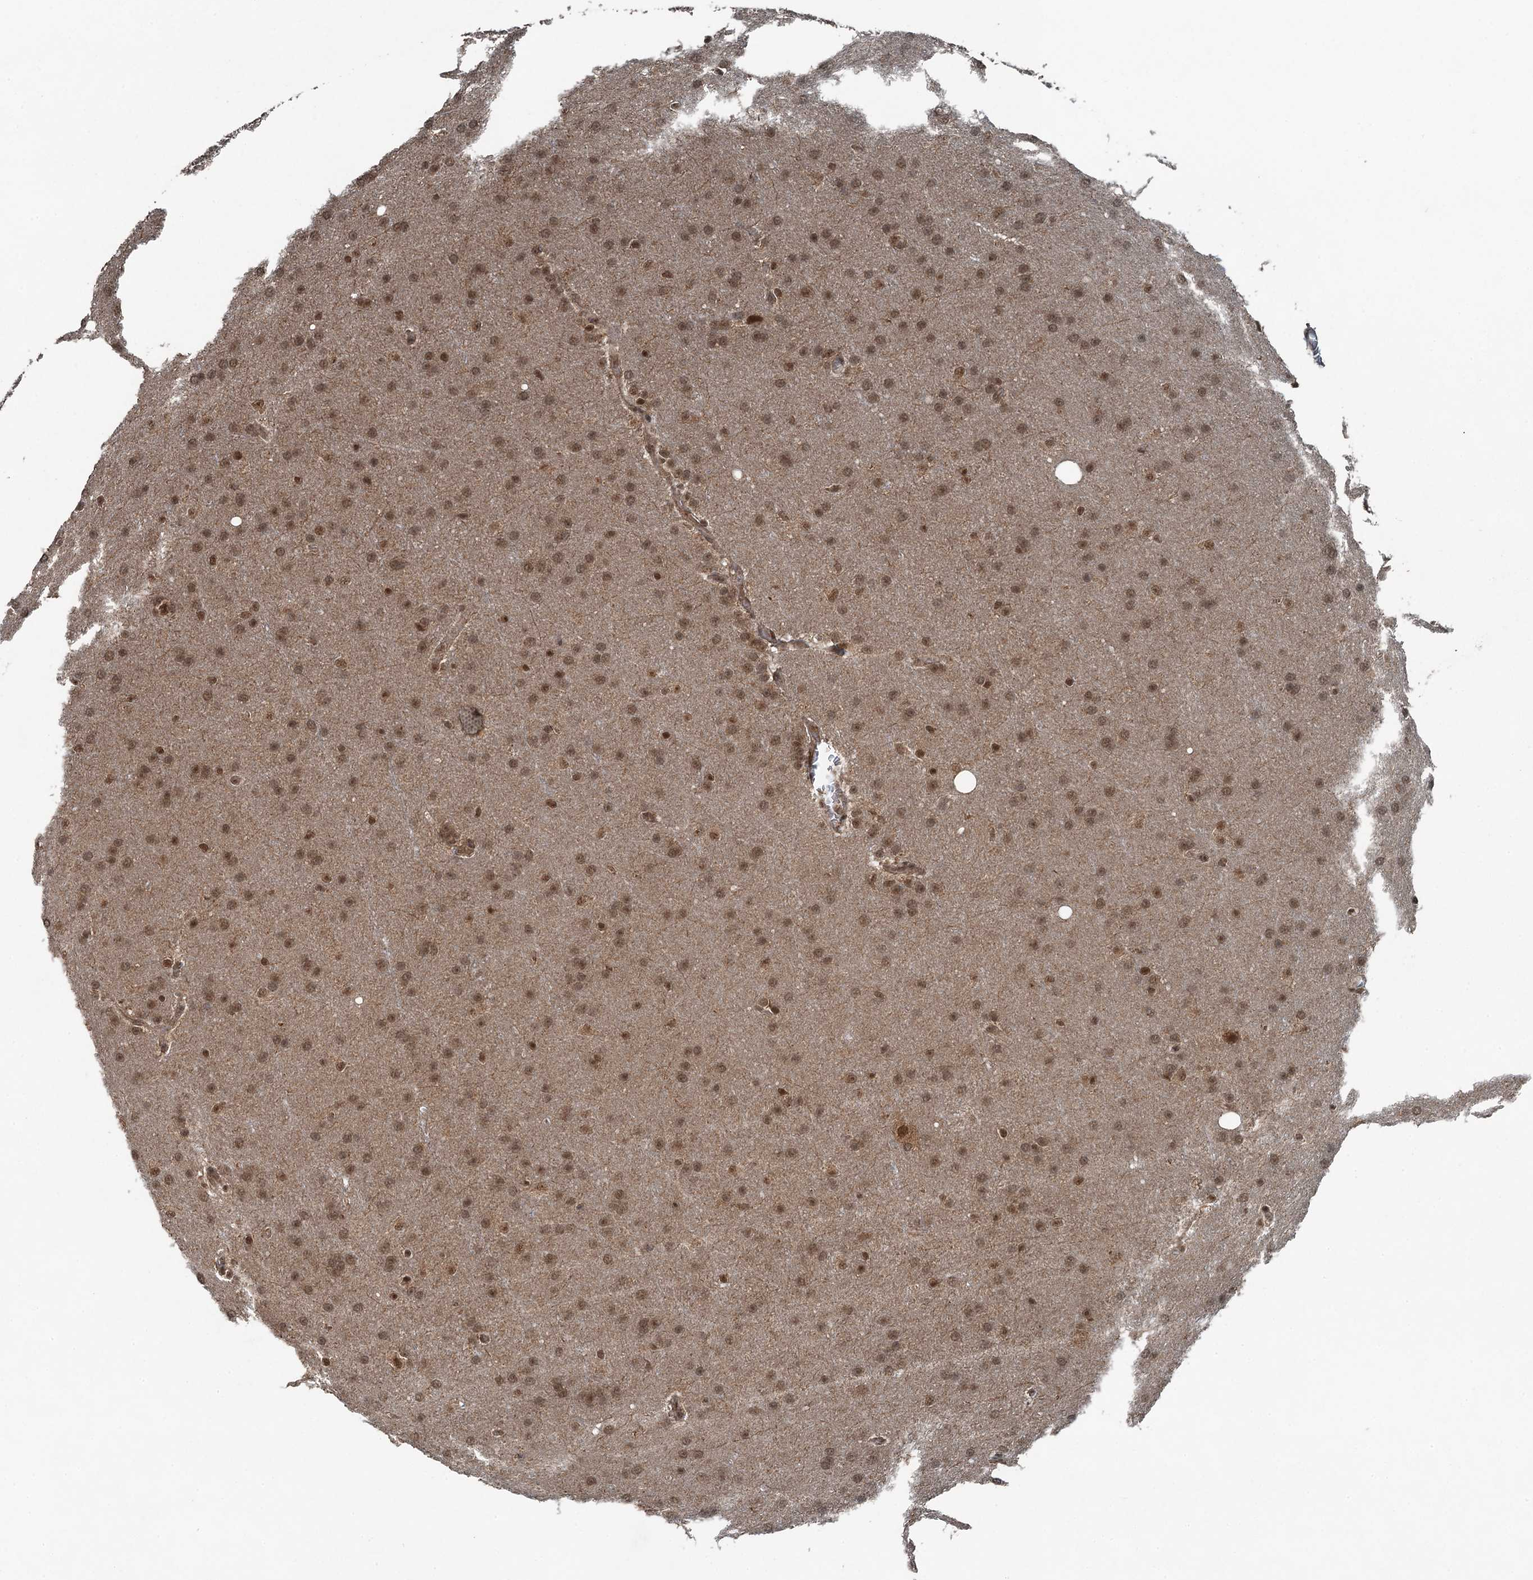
{"staining": {"intensity": "moderate", "quantity": ">75%", "location": "nuclear"}, "tissue": "glioma", "cell_type": "Tumor cells", "image_type": "cancer", "snomed": [{"axis": "morphology", "description": "Glioma, malignant, Low grade"}, {"axis": "topography", "description": "Brain"}], "caption": "Tumor cells display medium levels of moderate nuclear positivity in about >75% of cells in human low-grade glioma (malignant).", "gene": "UBXN6", "patient": {"sex": "female", "age": 32}}